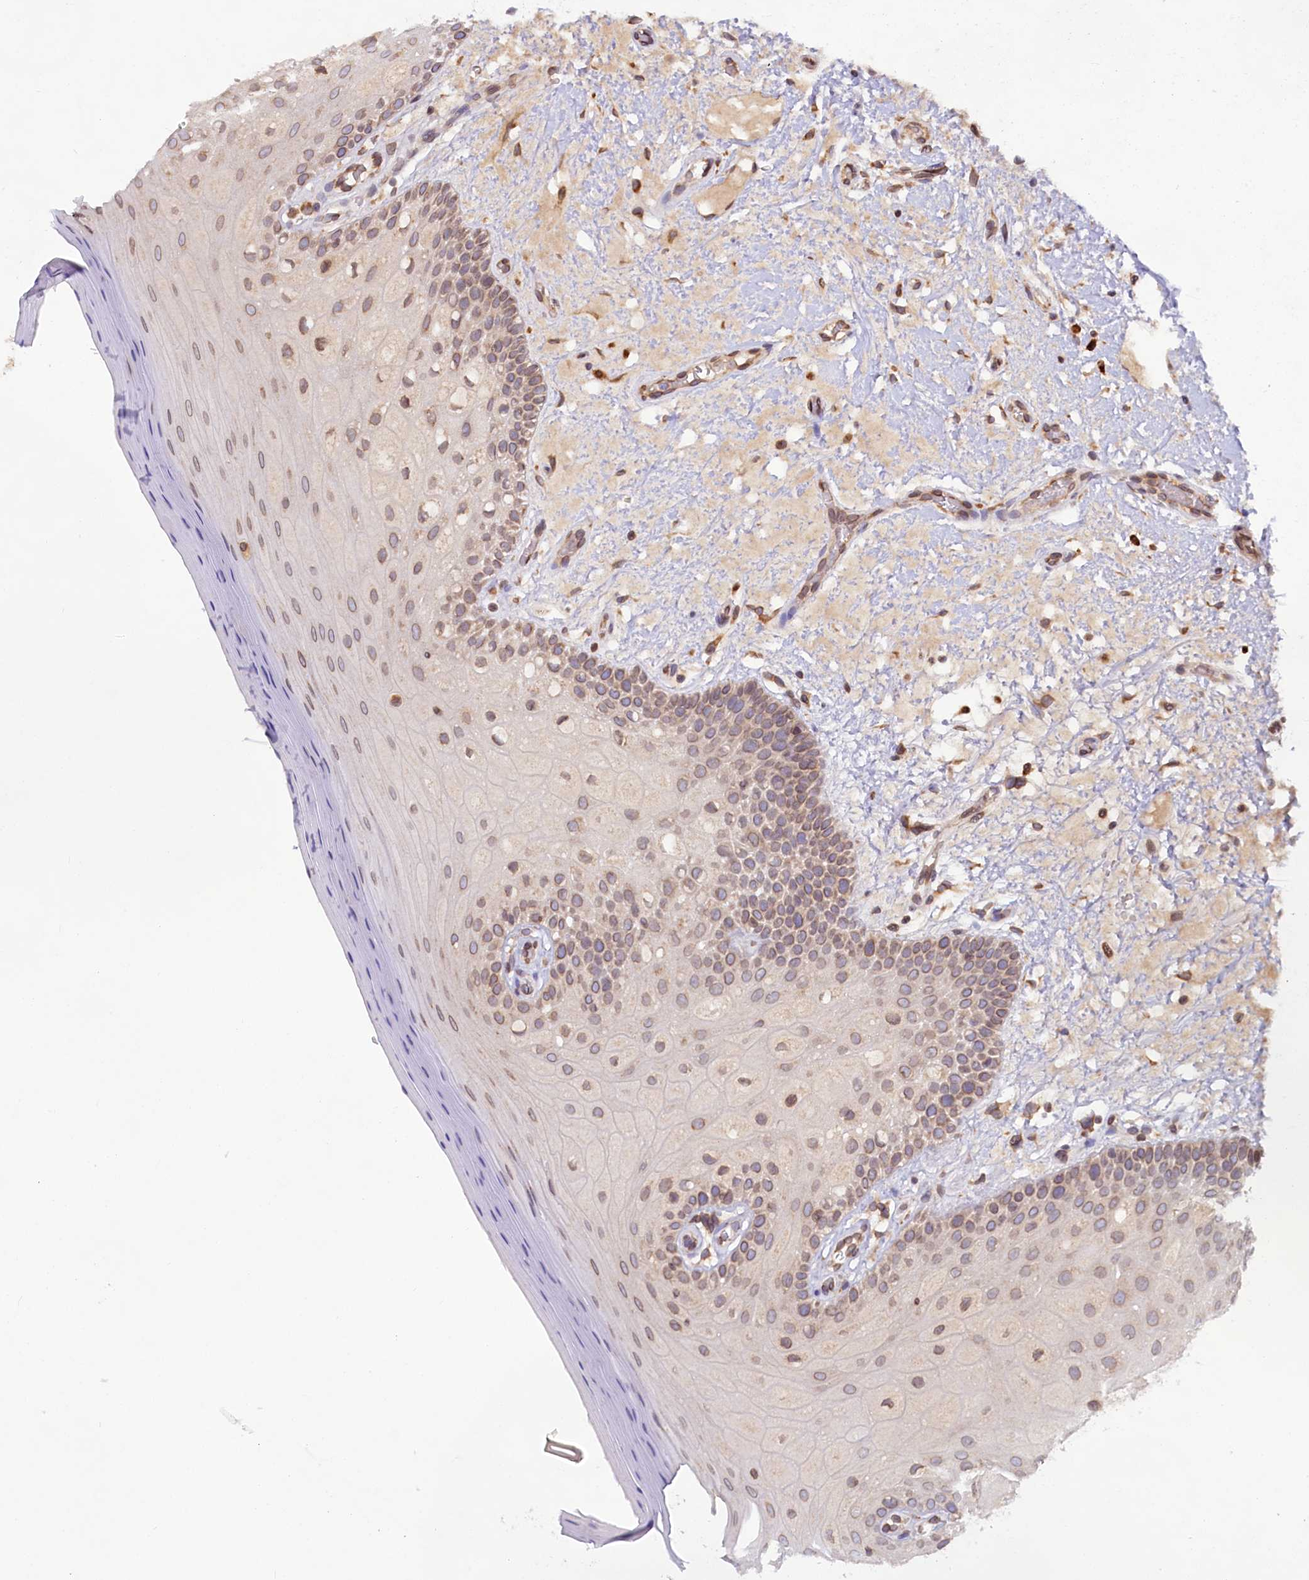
{"staining": {"intensity": "weak", "quantity": "25%-75%", "location": "cytoplasmic/membranous"}, "tissue": "oral mucosa", "cell_type": "Squamous epithelial cells", "image_type": "normal", "snomed": [{"axis": "morphology", "description": "Normal tissue, NOS"}, {"axis": "topography", "description": "Oral tissue"}, {"axis": "topography", "description": "Tounge, NOS"}], "caption": "Benign oral mucosa was stained to show a protein in brown. There is low levels of weak cytoplasmic/membranous positivity in about 25%-75% of squamous epithelial cells.", "gene": "TBC1D19", "patient": {"sex": "male", "age": 47}}